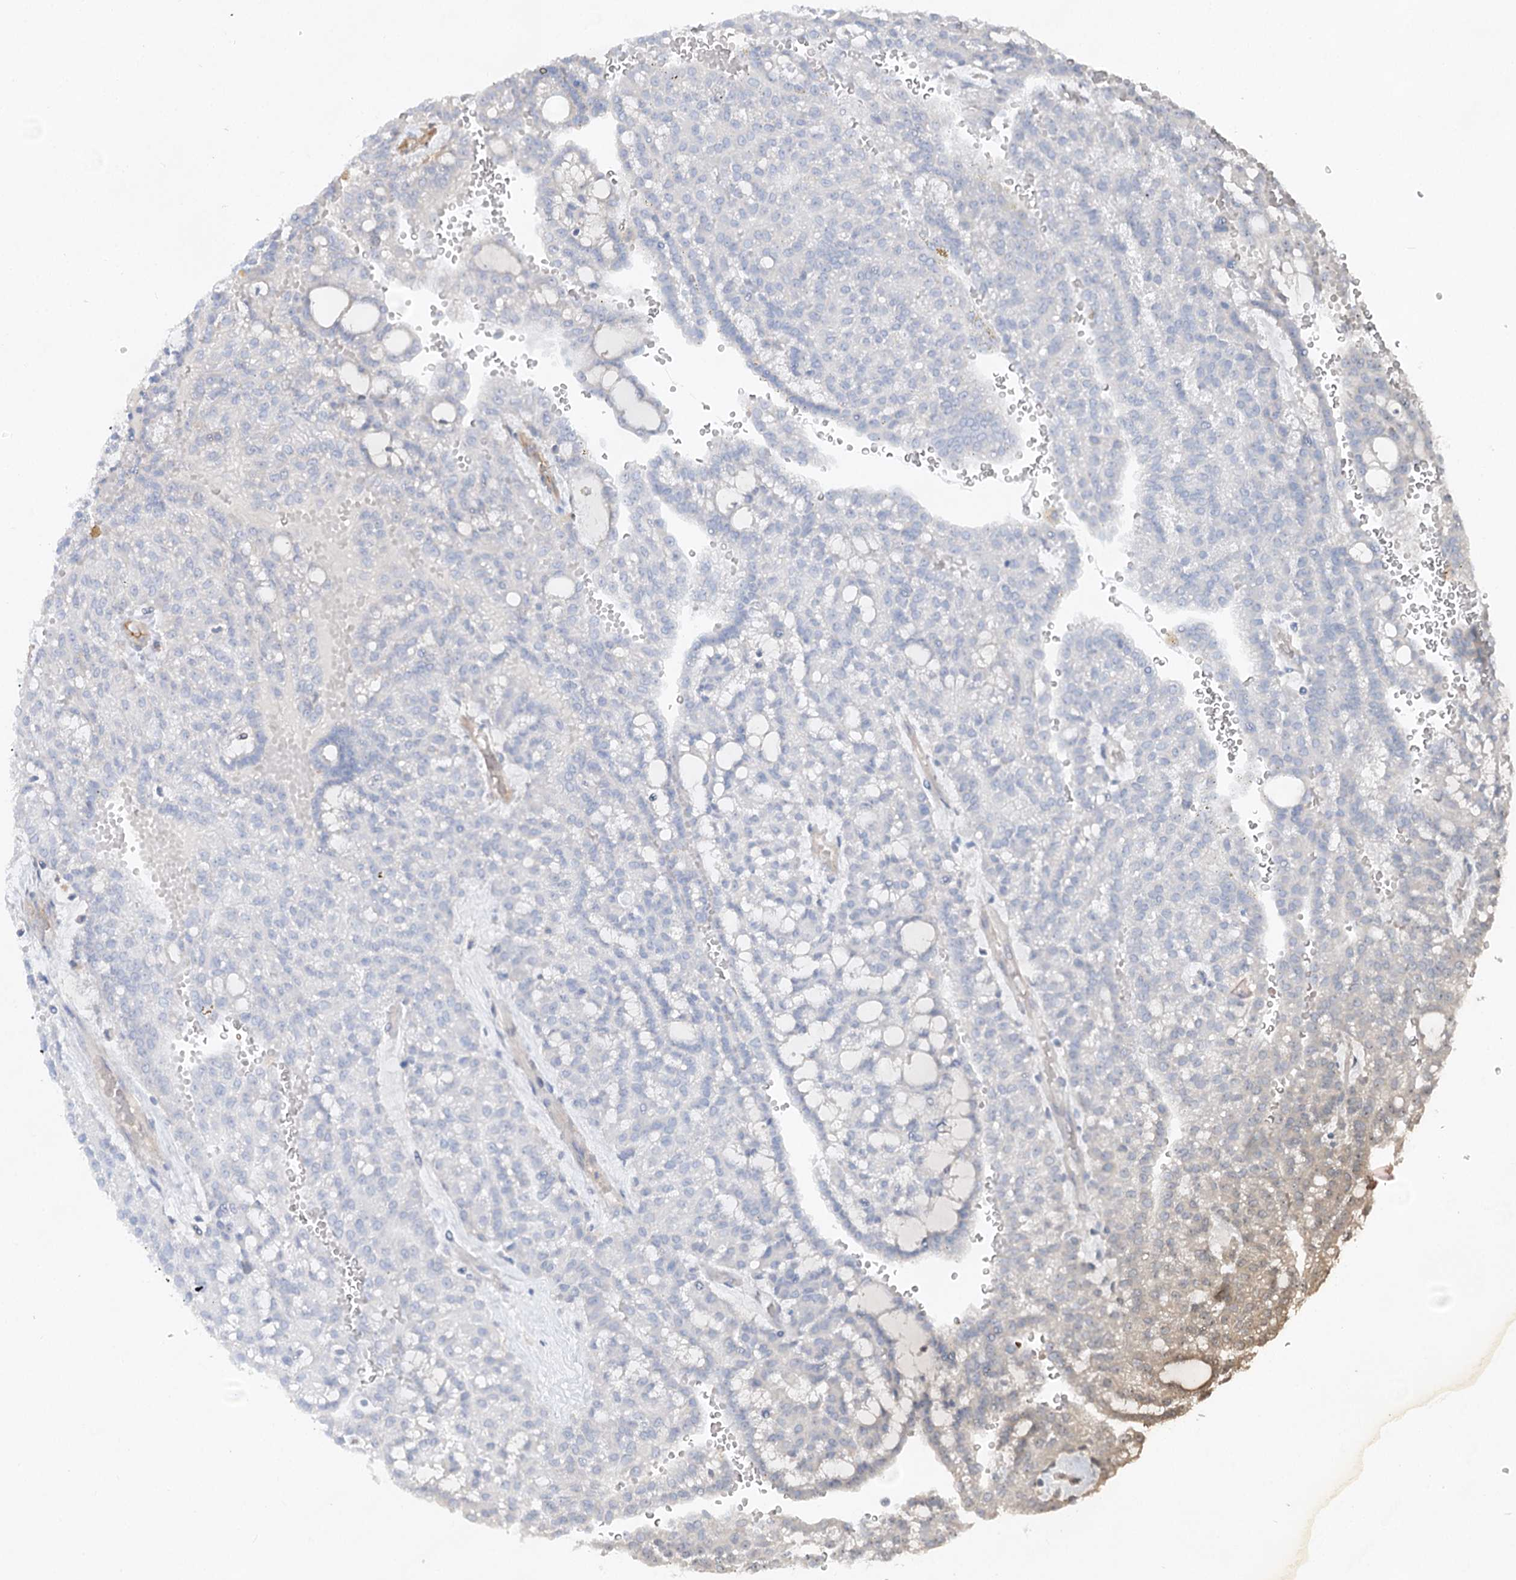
{"staining": {"intensity": "negative", "quantity": "none", "location": "none"}, "tissue": "renal cancer", "cell_type": "Tumor cells", "image_type": "cancer", "snomed": [{"axis": "morphology", "description": "Adenocarcinoma, NOS"}, {"axis": "topography", "description": "Kidney"}], "caption": "Immunohistochemical staining of renal cancer exhibits no significant staining in tumor cells.", "gene": "WDR36", "patient": {"sex": "male", "age": 63}}